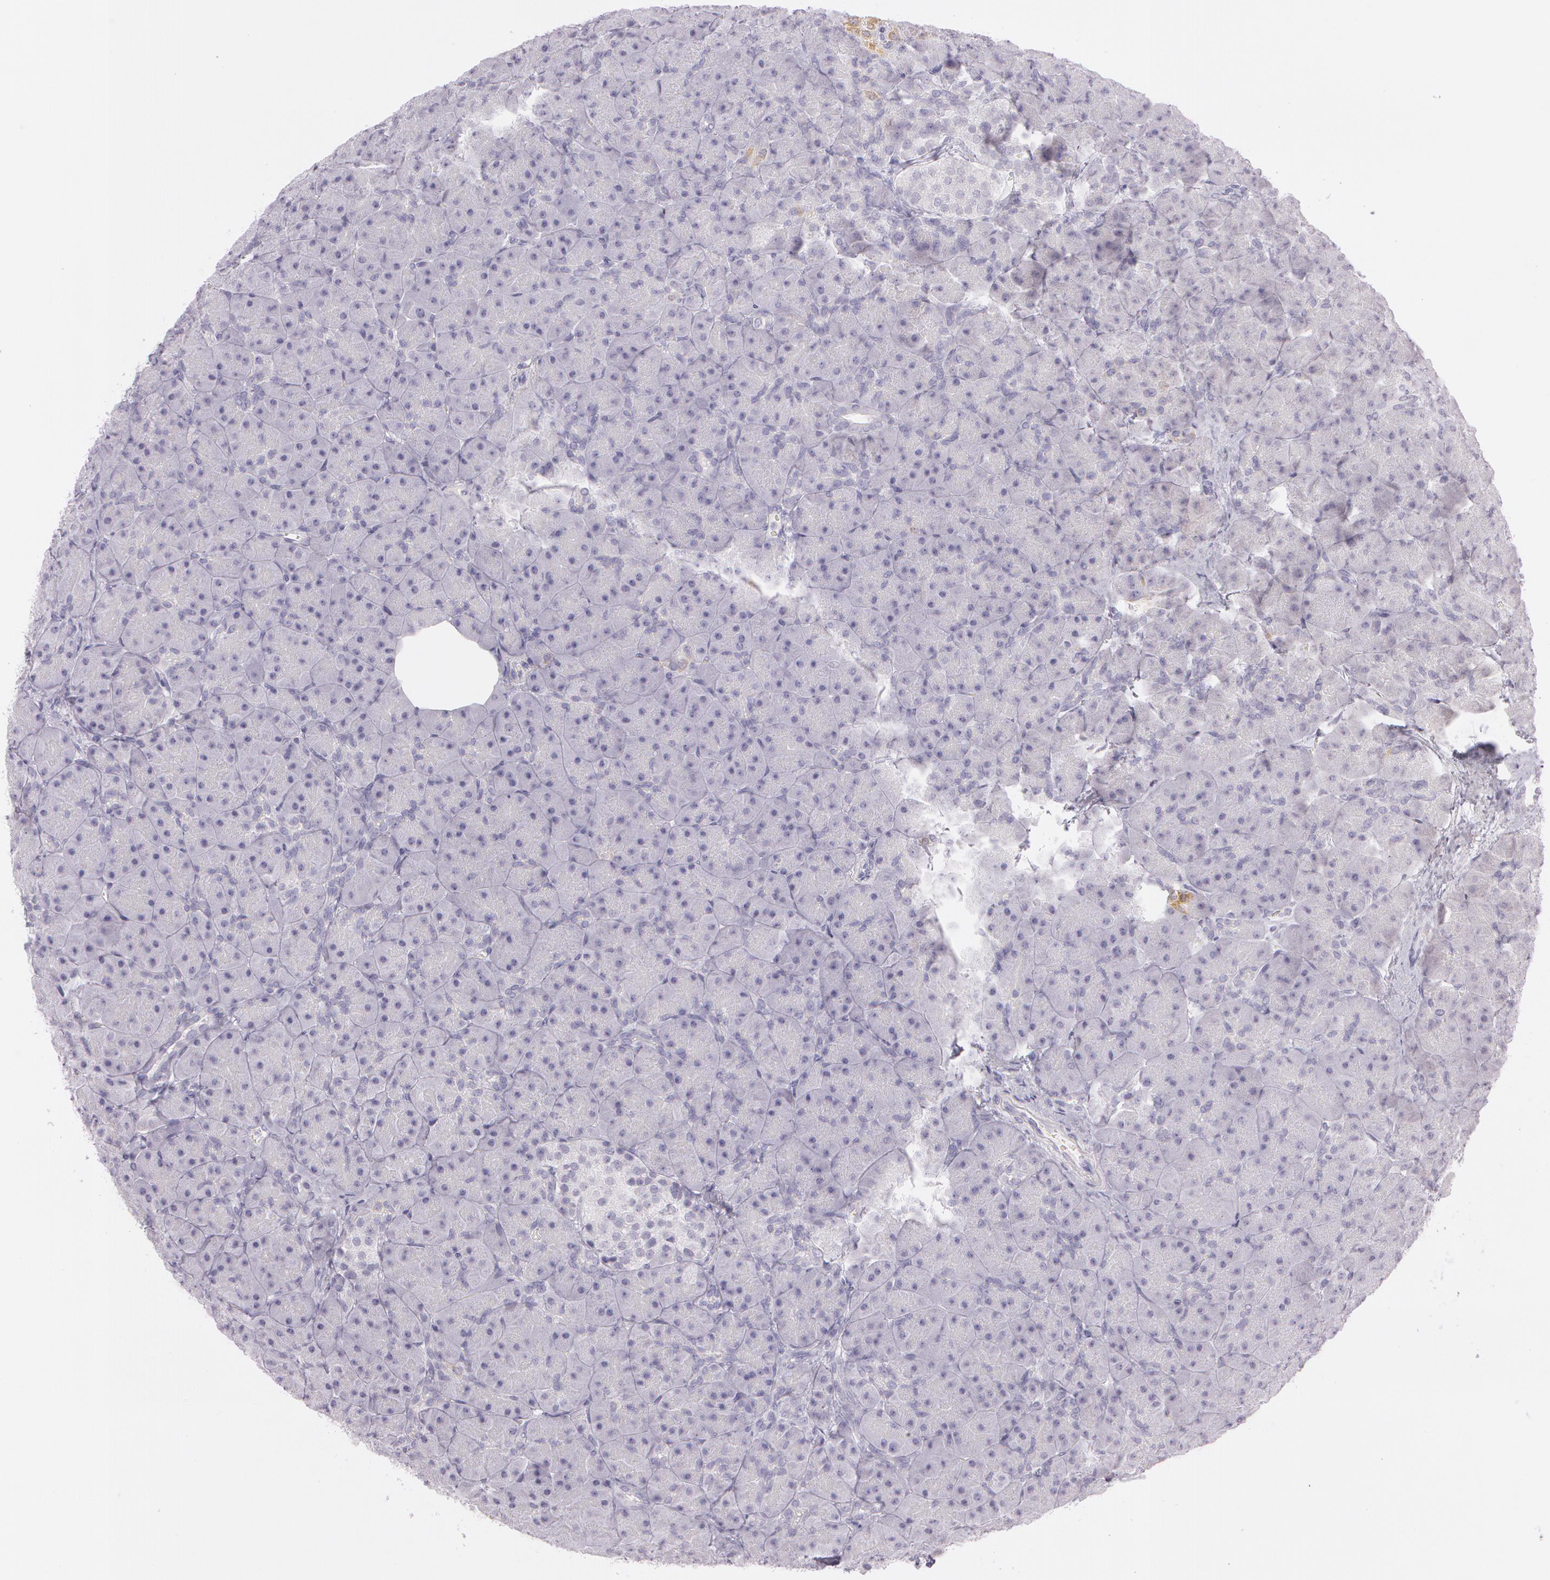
{"staining": {"intensity": "negative", "quantity": "none", "location": "none"}, "tissue": "pancreas", "cell_type": "Exocrine glandular cells", "image_type": "normal", "snomed": [{"axis": "morphology", "description": "Normal tissue, NOS"}, {"axis": "topography", "description": "Pancreas"}], "caption": "Human pancreas stained for a protein using IHC reveals no staining in exocrine glandular cells.", "gene": "OTC", "patient": {"sex": "male", "age": 66}}